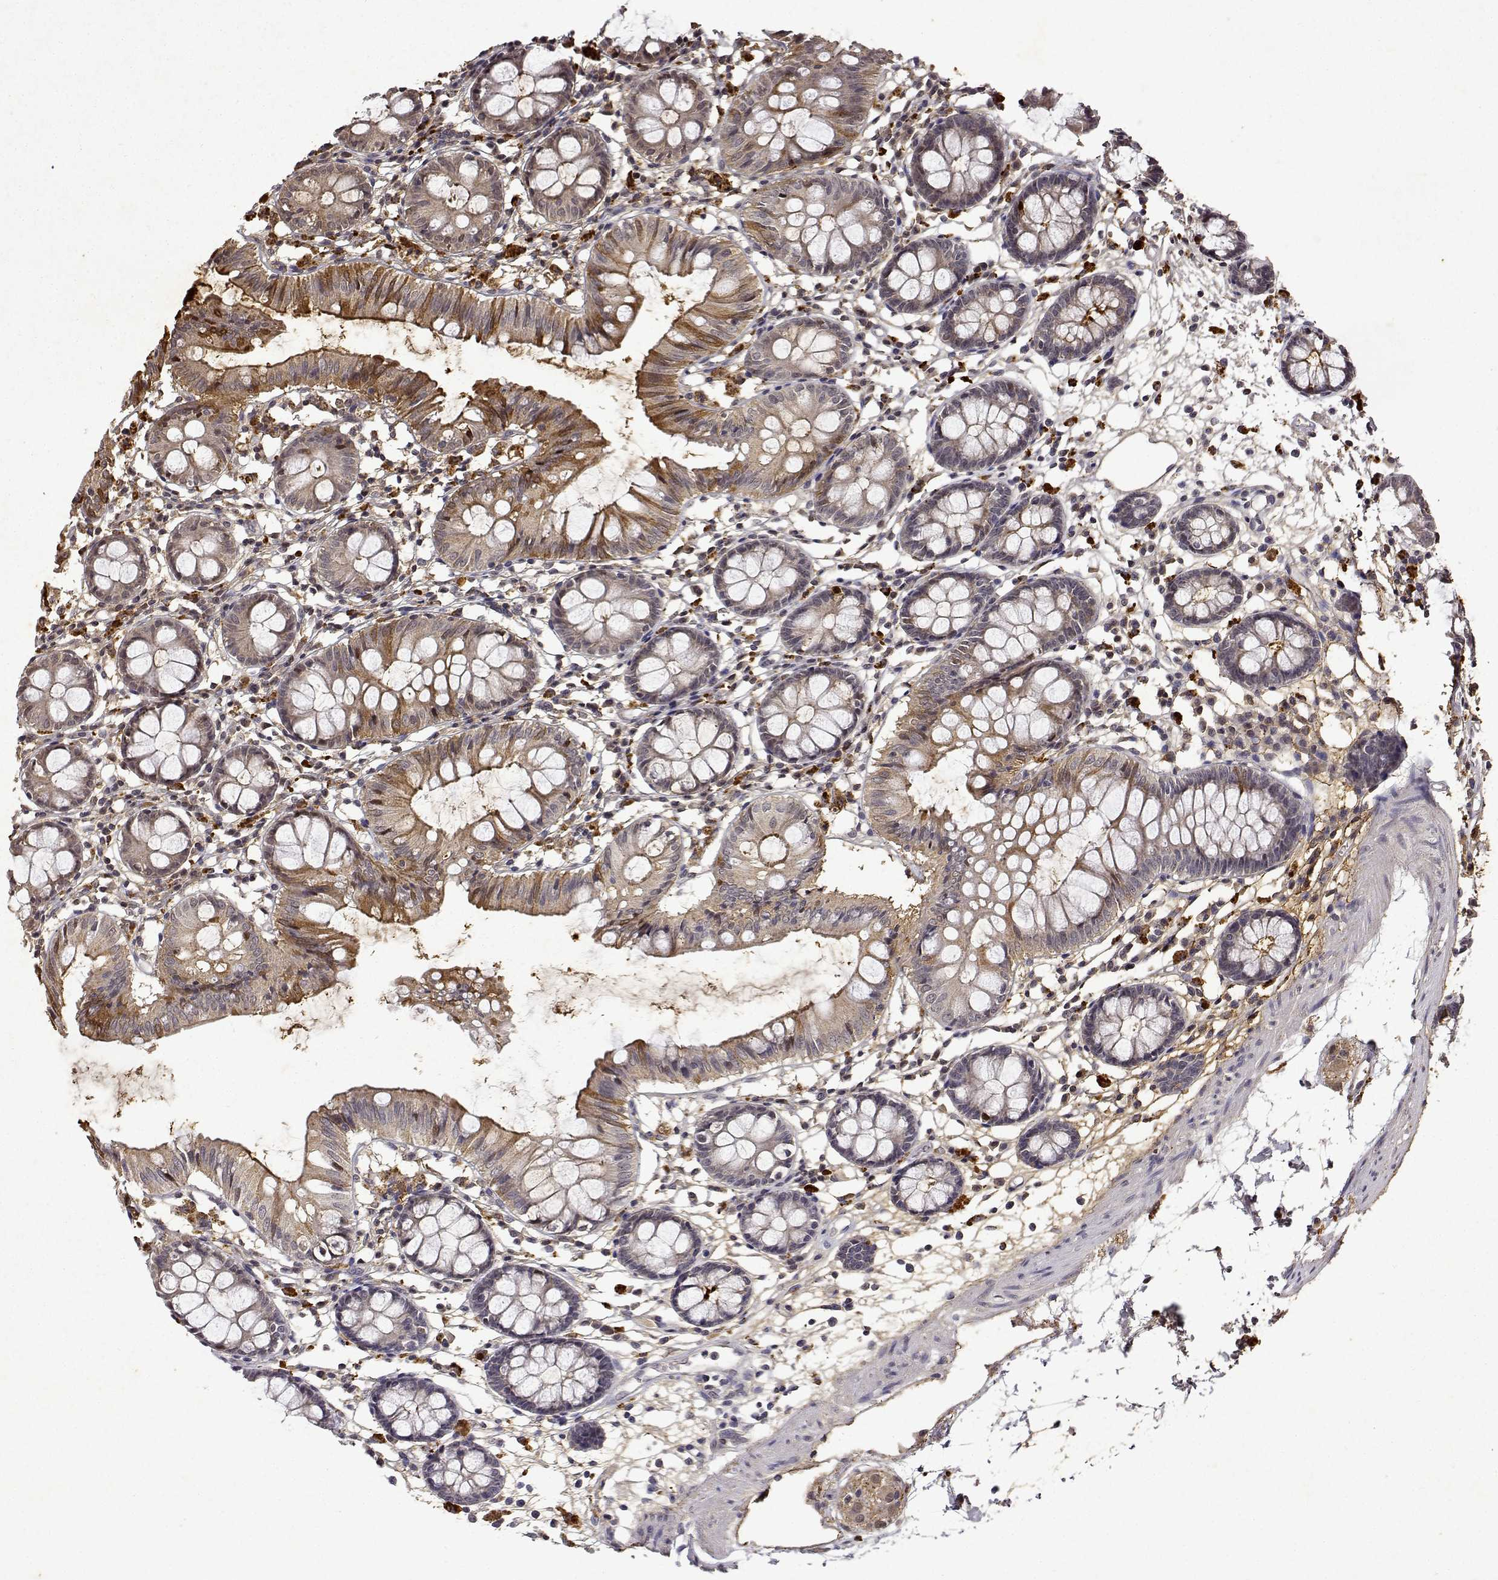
{"staining": {"intensity": "negative", "quantity": "none", "location": "none"}, "tissue": "colon", "cell_type": "Endothelial cells", "image_type": "normal", "snomed": [{"axis": "morphology", "description": "Normal tissue, NOS"}, {"axis": "topography", "description": "Colon"}], "caption": "DAB (3,3'-diaminobenzidine) immunohistochemical staining of benign human colon demonstrates no significant staining in endothelial cells.", "gene": "BDNF", "patient": {"sex": "female", "age": 84}}